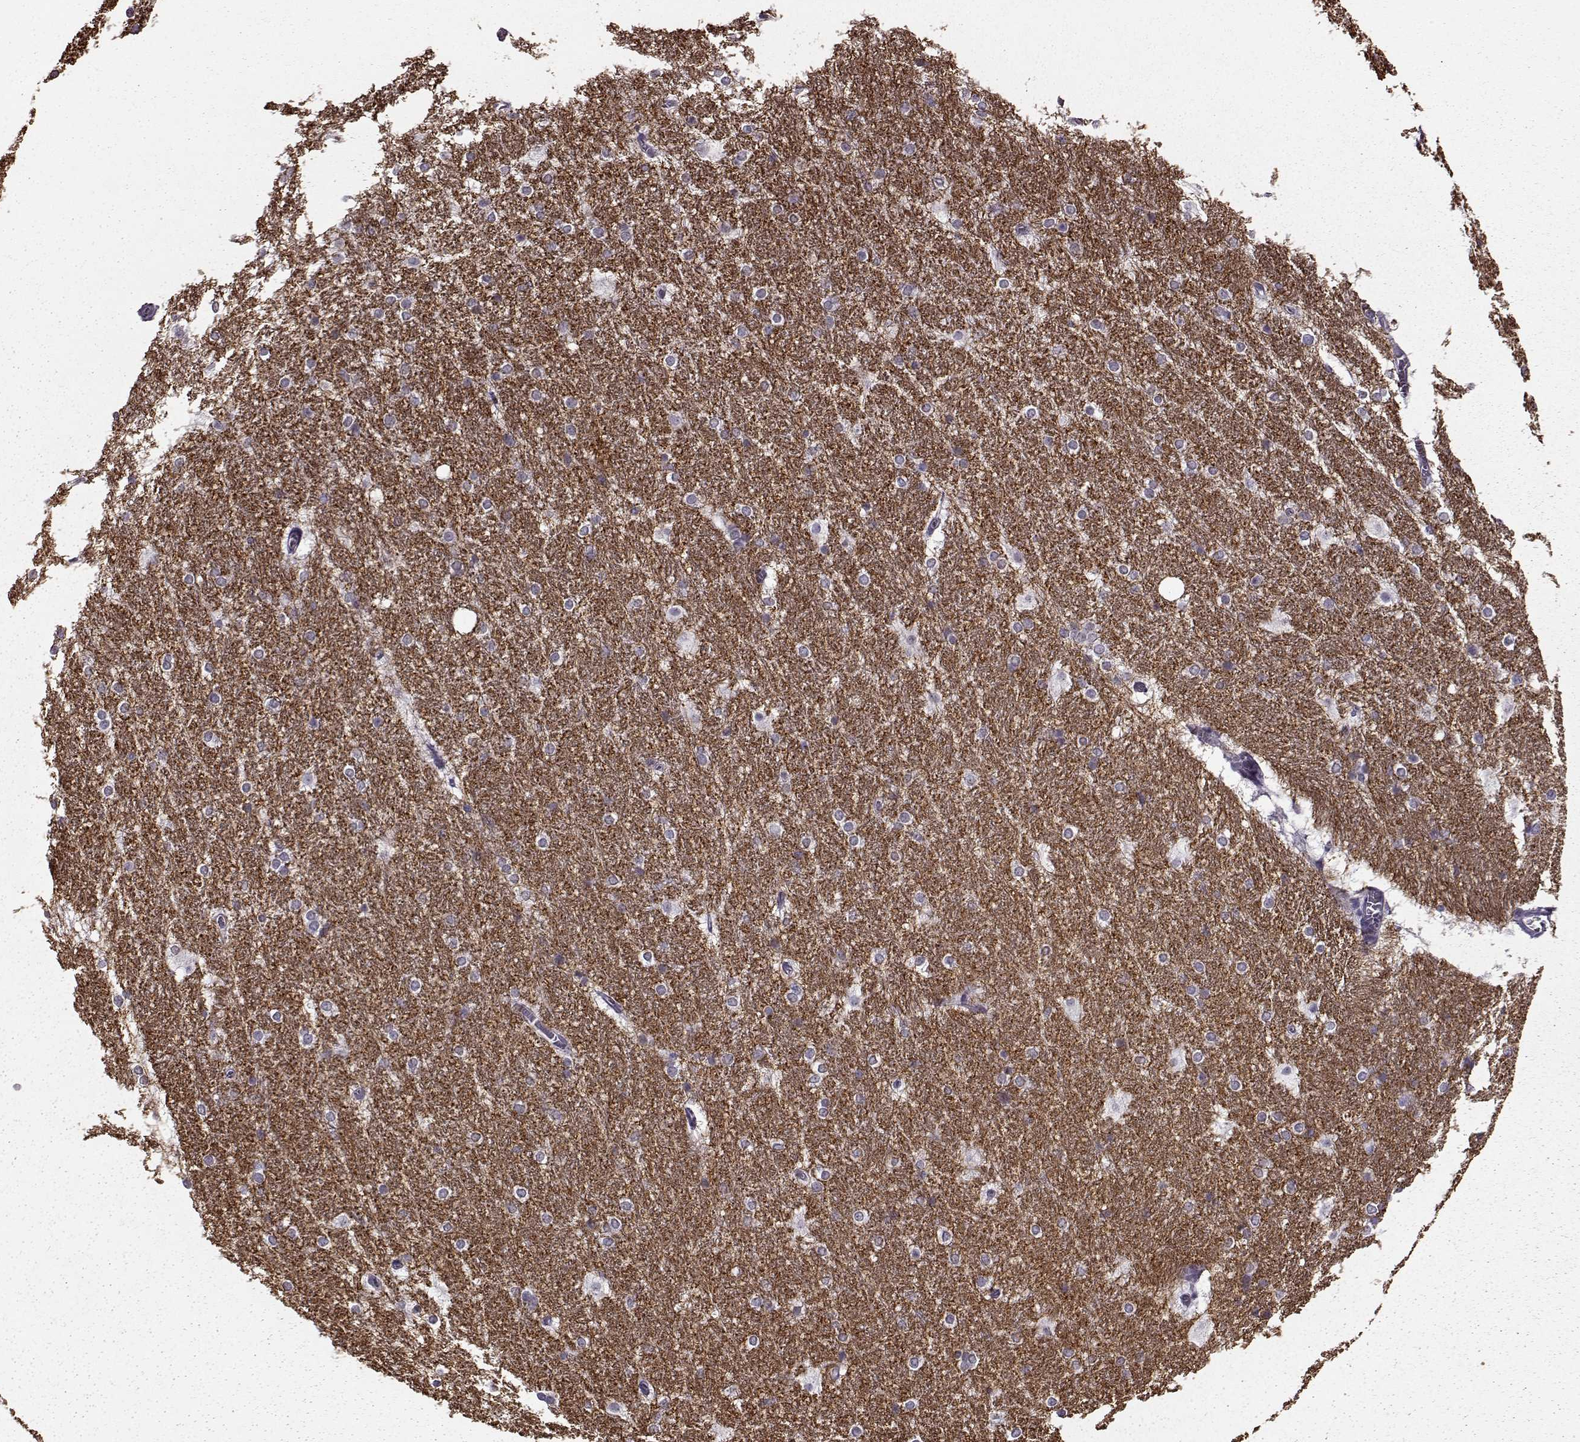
{"staining": {"intensity": "weak", "quantity": "<25%", "location": "cytoplasmic/membranous"}, "tissue": "hippocampus", "cell_type": "Glial cells", "image_type": "normal", "snomed": [{"axis": "morphology", "description": "Normal tissue, NOS"}, {"axis": "topography", "description": "Cerebral cortex"}, {"axis": "topography", "description": "Hippocampus"}], "caption": "IHC micrograph of unremarkable hippocampus stained for a protein (brown), which reveals no staining in glial cells.", "gene": "STX1A", "patient": {"sex": "female", "age": 19}}